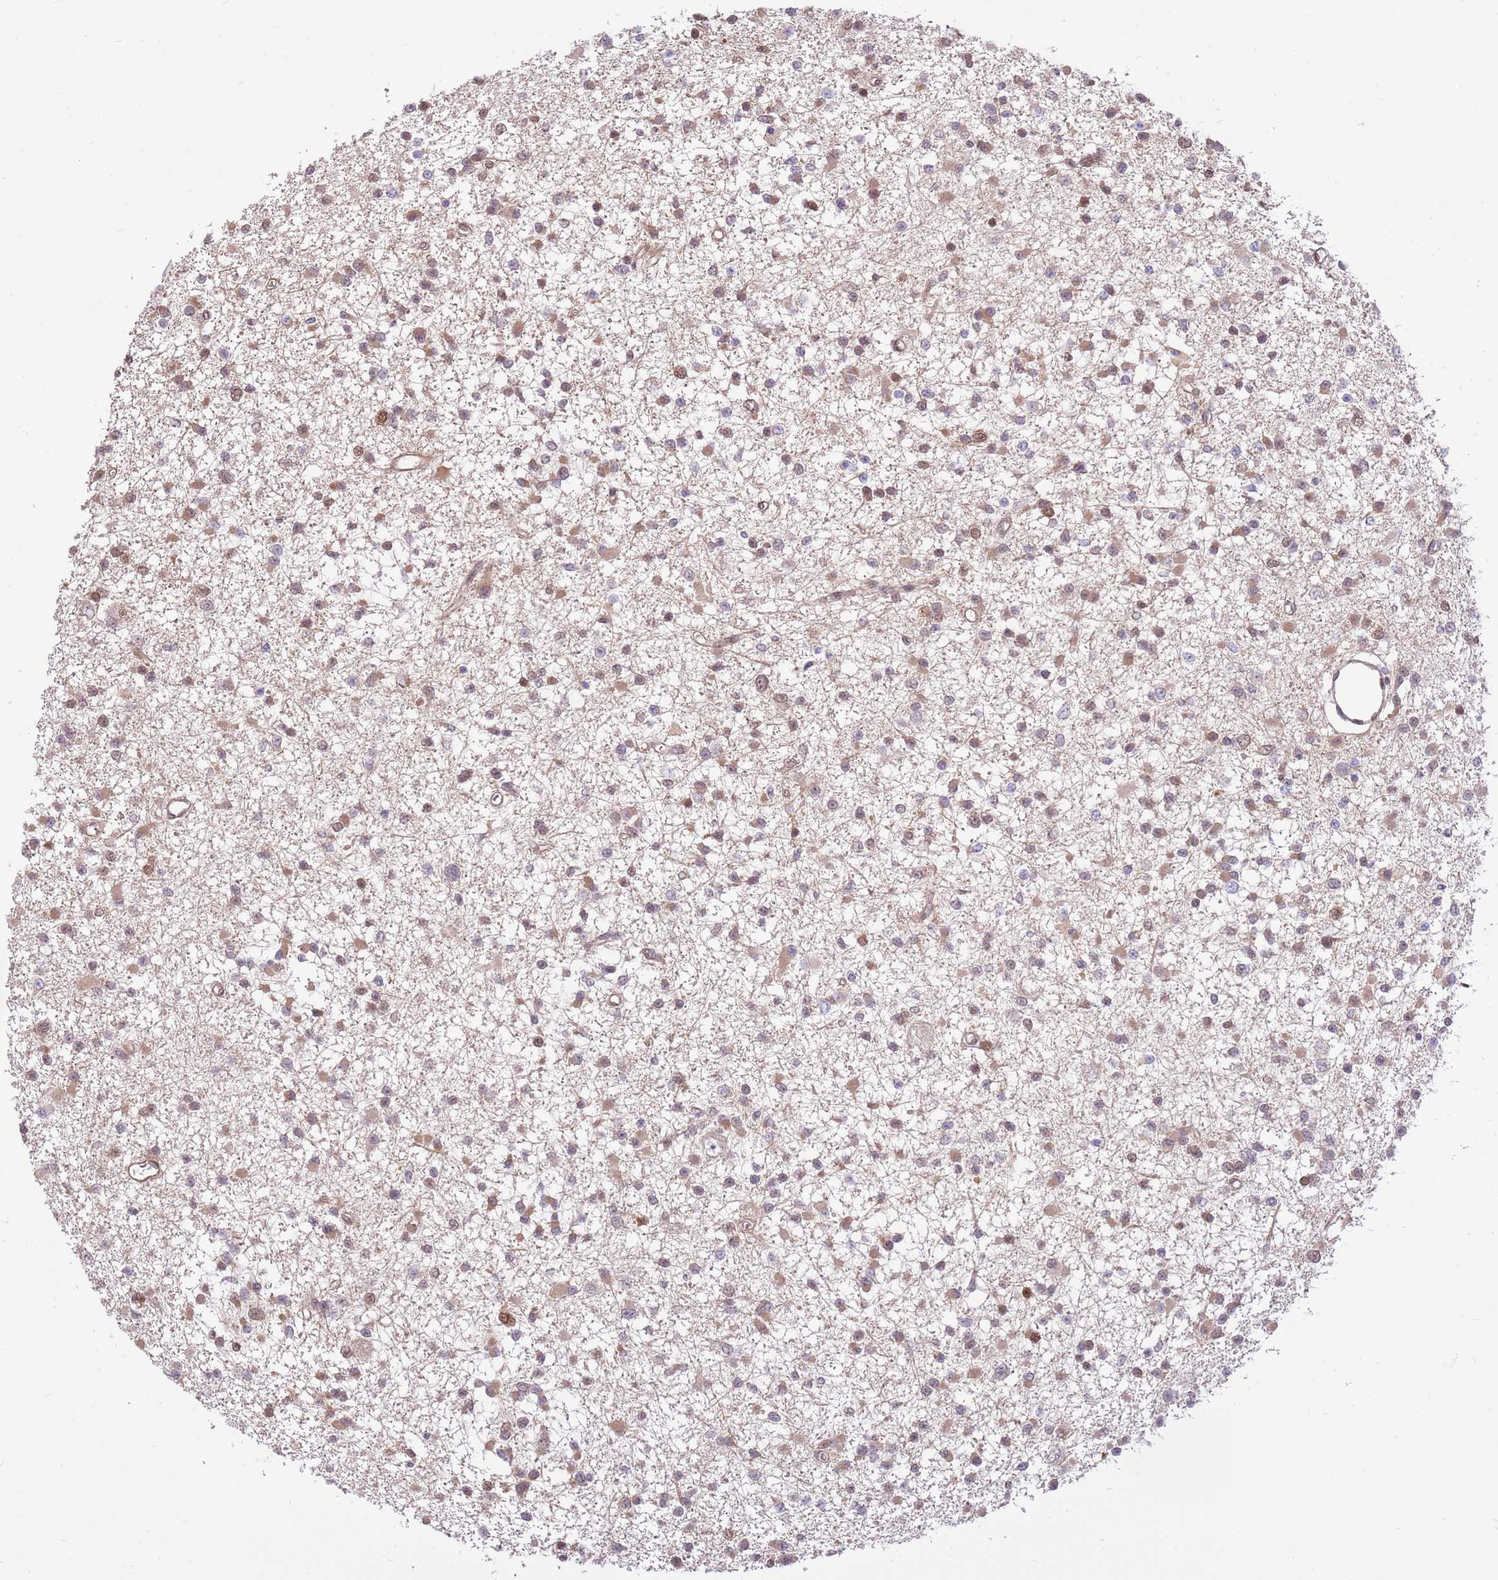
{"staining": {"intensity": "moderate", "quantity": "25%-75%", "location": "cytoplasmic/membranous,nuclear"}, "tissue": "glioma", "cell_type": "Tumor cells", "image_type": "cancer", "snomed": [{"axis": "morphology", "description": "Glioma, malignant, Low grade"}, {"axis": "topography", "description": "Brain"}], "caption": "A photomicrograph showing moderate cytoplasmic/membranous and nuclear staining in approximately 25%-75% of tumor cells in glioma, as visualized by brown immunohistochemical staining.", "gene": "NSFL1C", "patient": {"sex": "female", "age": 22}}